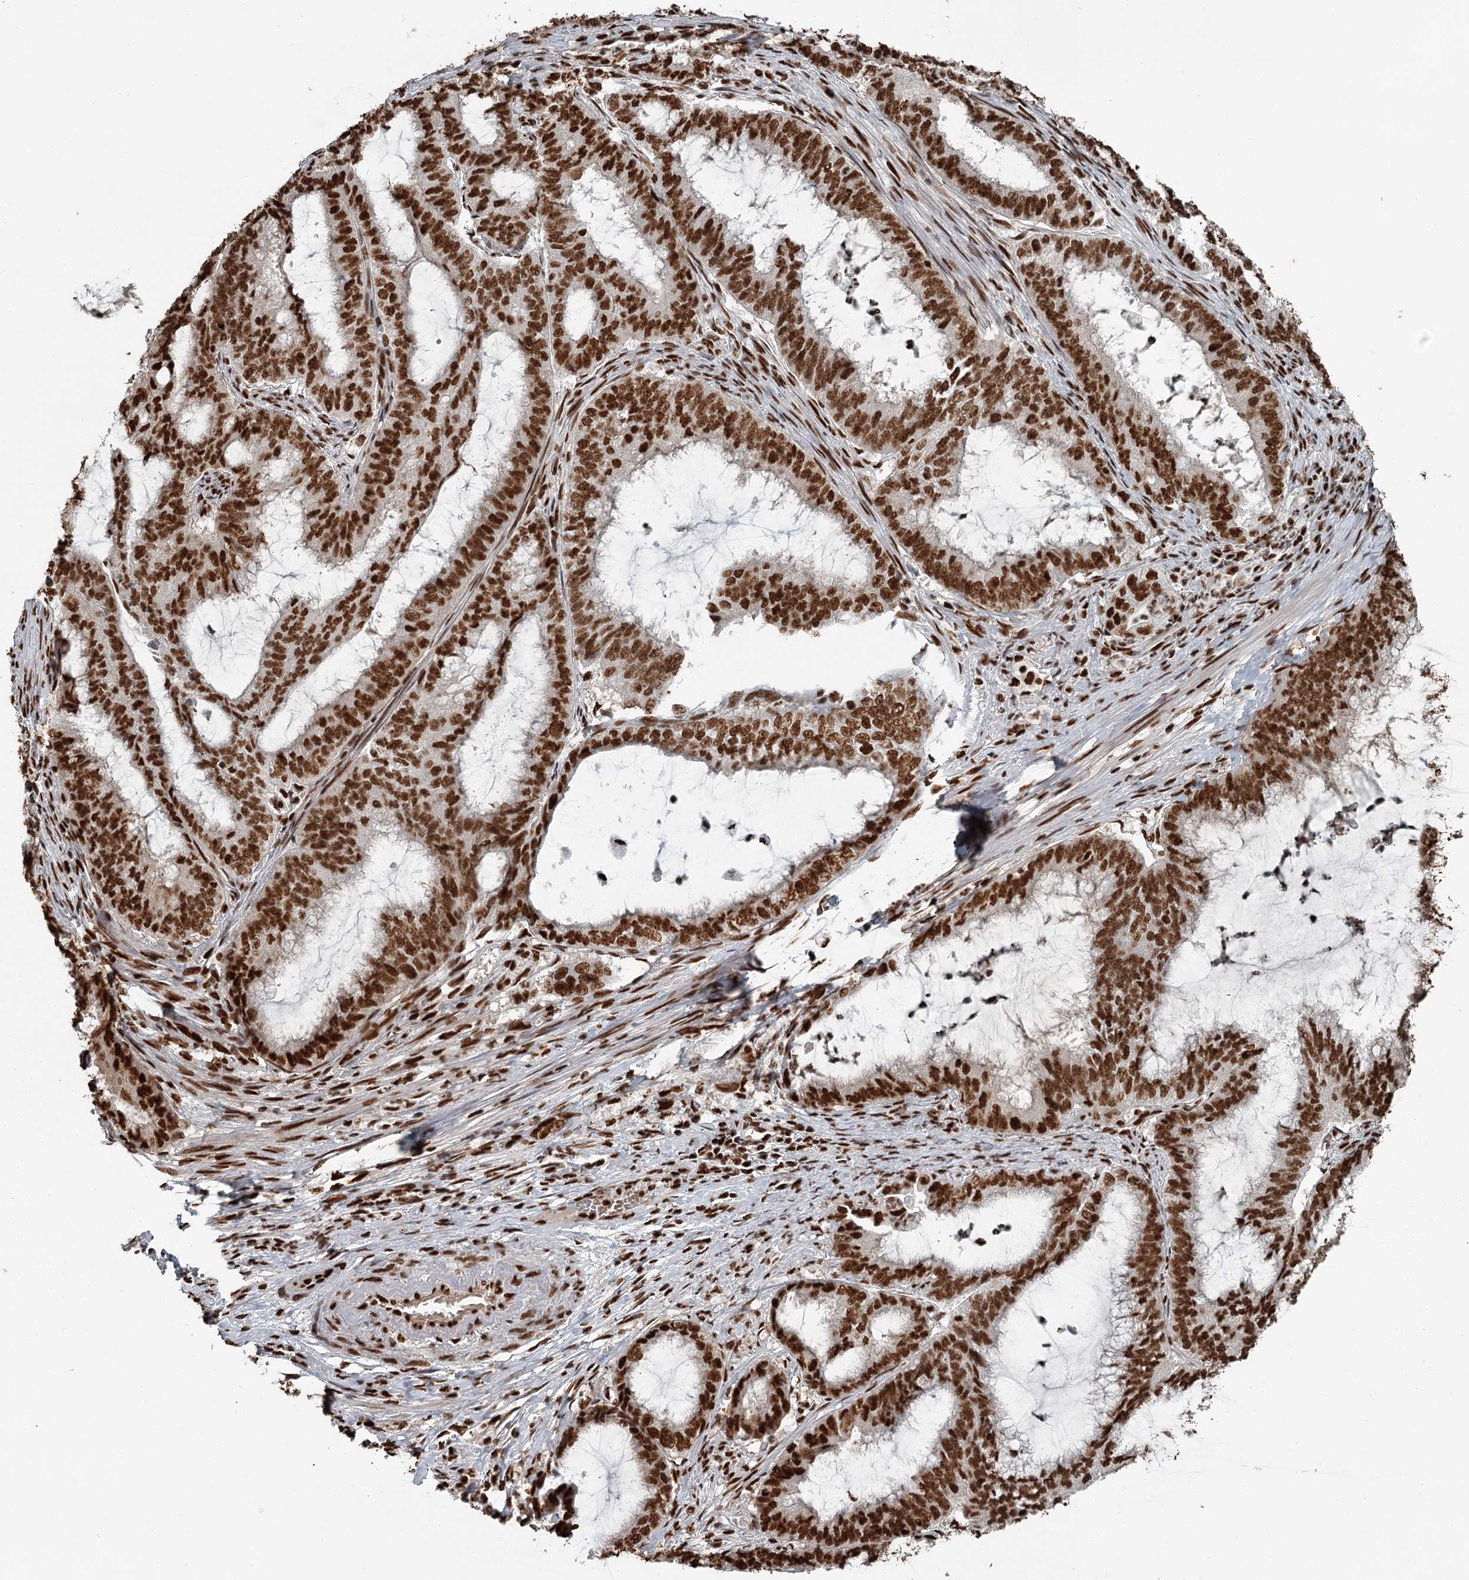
{"staining": {"intensity": "strong", "quantity": ">75%", "location": "nuclear"}, "tissue": "endometrial cancer", "cell_type": "Tumor cells", "image_type": "cancer", "snomed": [{"axis": "morphology", "description": "Adenocarcinoma, NOS"}, {"axis": "topography", "description": "Endometrium"}], "caption": "There is high levels of strong nuclear staining in tumor cells of adenocarcinoma (endometrial), as demonstrated by immunohistochemical staining (brown color).", "gene": "RBBP7", "patient": {"sex": "female", "age": 51}}